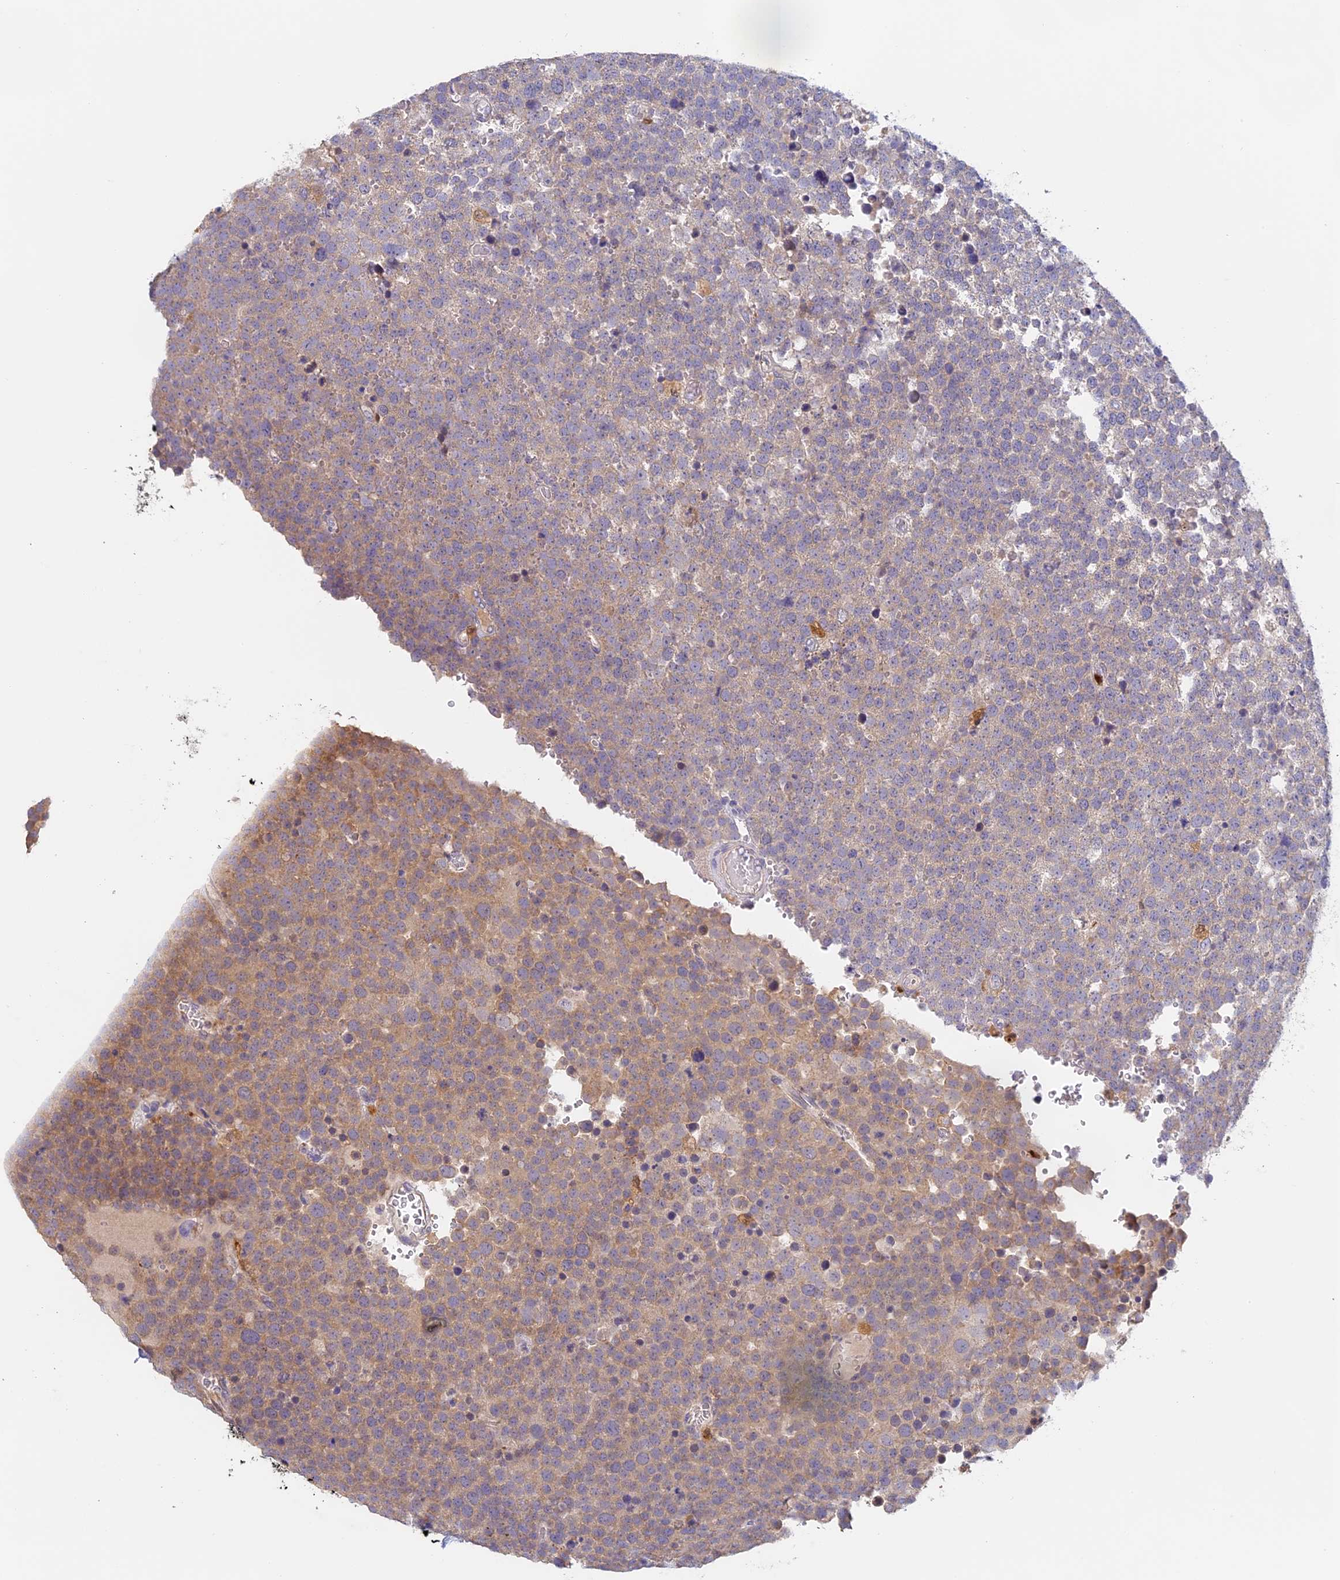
{"staining": {"intensity": "weak", "quantity": "25%-75%", "location": "cytoplasmic/membranous"}, "tissue": "testis cancer", "cell_type": "Tumor cells", "image_type": "cancer", "snomed": [{"axis": "morphology", "description": "Seminoma, NOS"}, {"axis": "topography", "description": "Testis"}], "caption": "An IHC micrograph of tumor tissue is shown. Protein staining in brown highlights weak cytoplasmic/membranous positivity in seminoma (testis) within tumor cells.", "gene": "NCF4", "patient": {"sex": "male", "age": 71}}